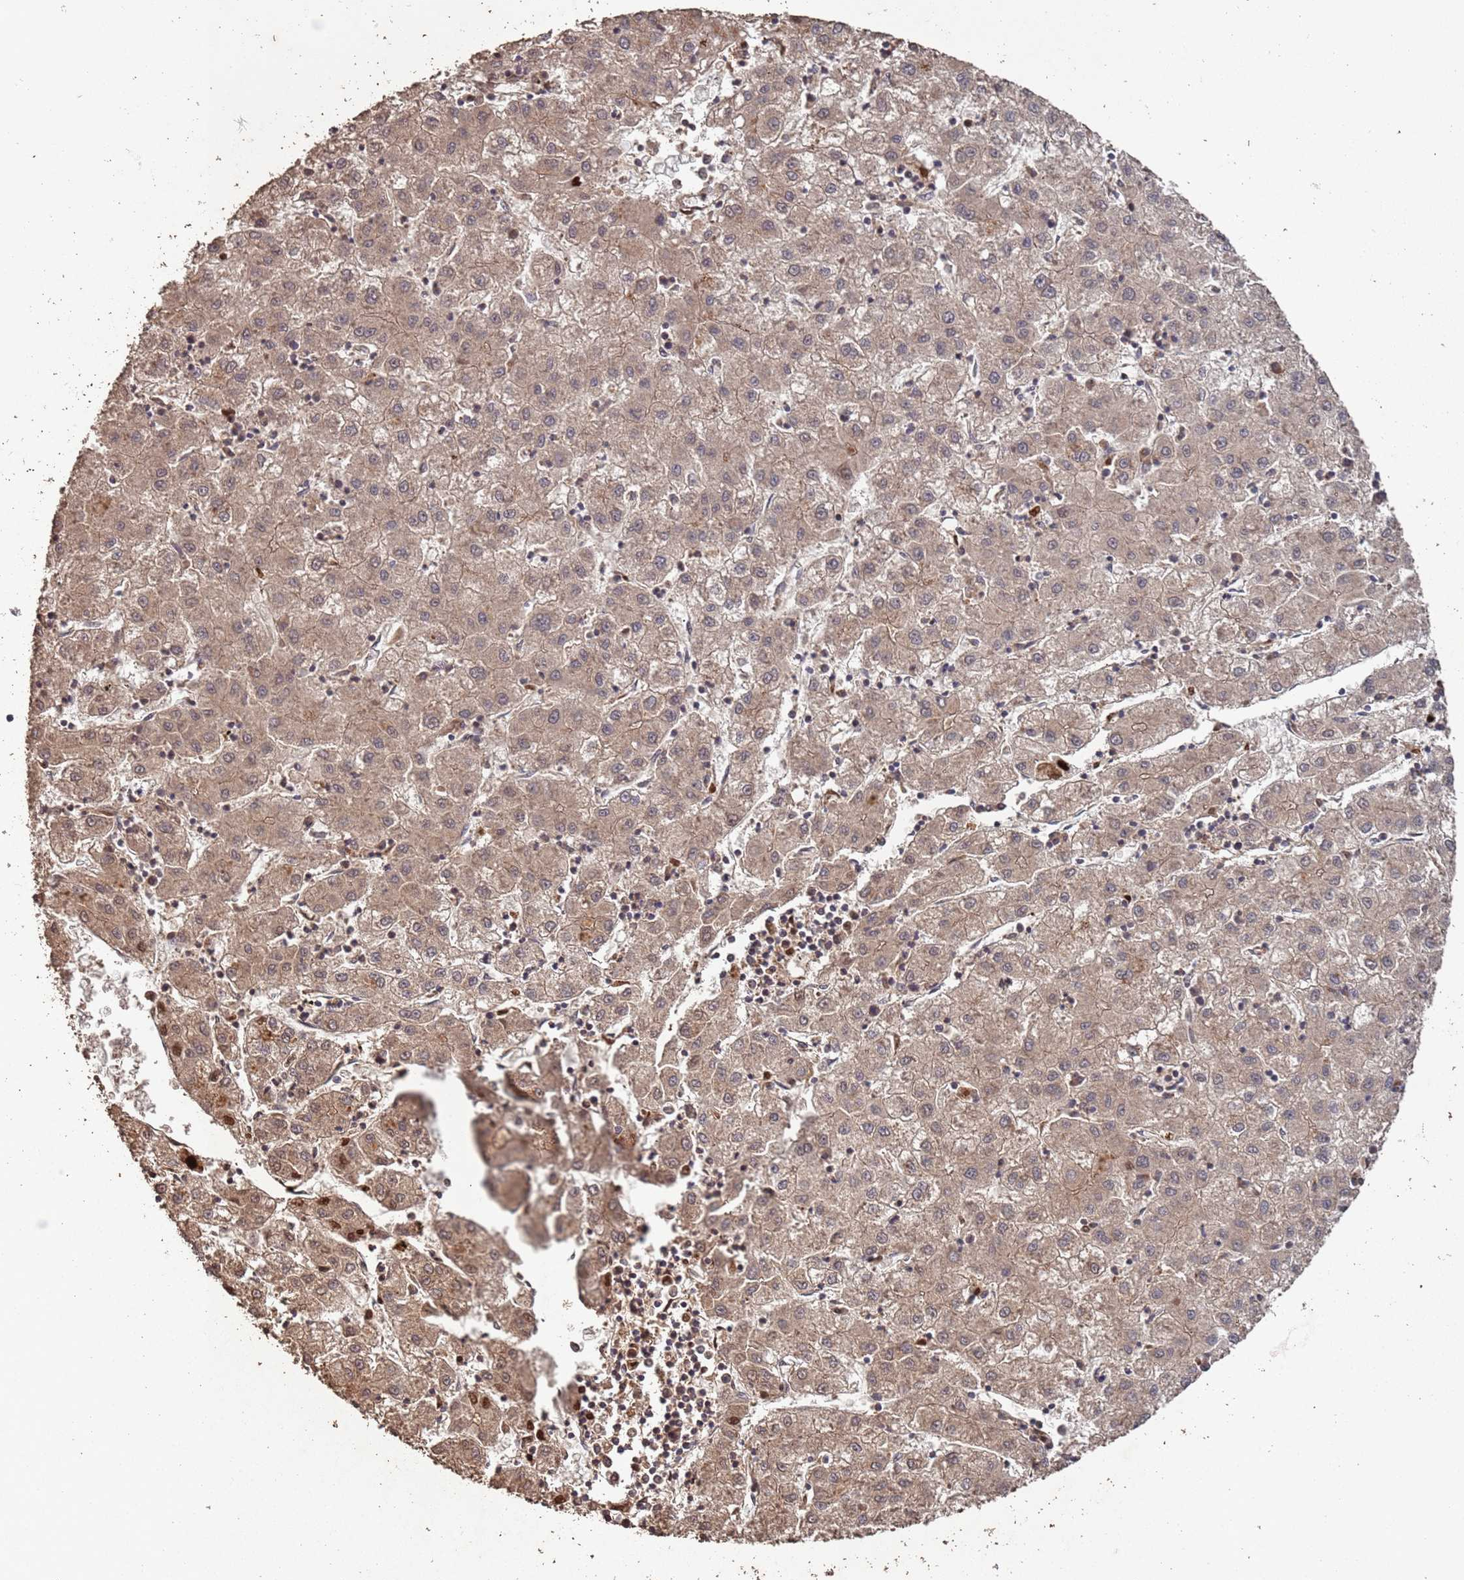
{"staining": {"intensity": "moderate", "quantity": ">75%", "location": "cytoplasmic/membranous"}, "tissue": "liver cancer", "cell_type": "Tumor cells", "image_type": "cancer", "snomed": [{"axis": "morphology", "description": "Carcinoma, Hepatocellular, NOS"}, {"axis": "topography", "description": "Liver"}], "caption": "Human hepatocellular carcinoma (liver) stained for a protein (brown) exhibits moderate cytoplasmic/membranous positive staining in approximately >75% of tumor cells.", "gene": "FRAT1", "patient": {"sex": "male", "age": 72}}